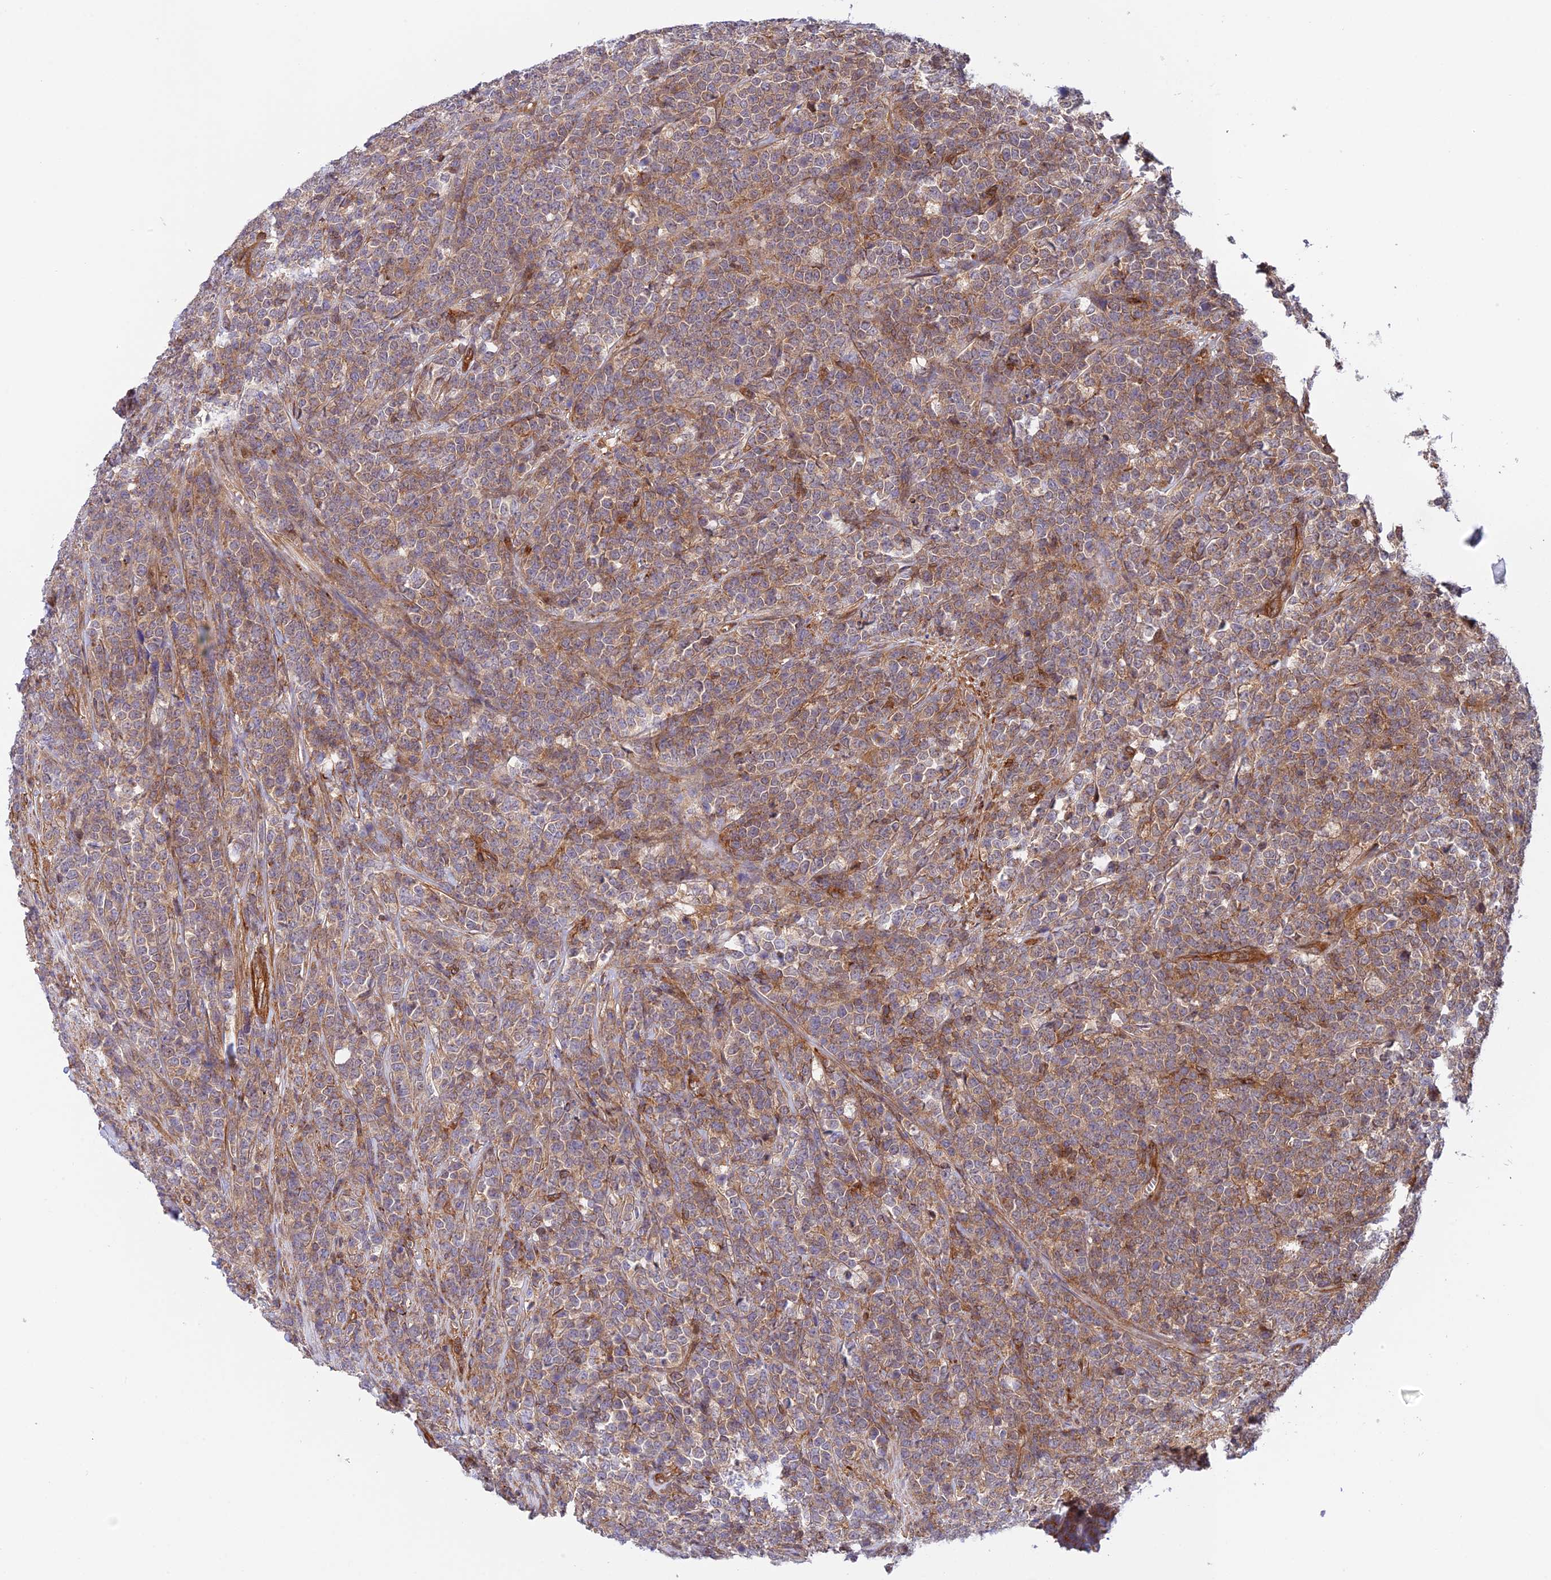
{"staining": {"intensity": "moderate", "quantity": "25%-75%", "location": "cytoplasmic/membranous"}, "tissue": "lymphoma", "cell_type": "Tumor cells", "image_type": "cancer", "snomed": [{"axis": "morphology", "description": "Malignant lymphoma, non-Hodgkin's type, High grade"}, {"axis": "topography", "description": "Small intestine"}], "caption": "Immunohistochemical staining of human high-grade malignant lymphoma, non-Hodgkin's type displays medium levels of moderate cytoplasmic/membranous positivity in about 25%-75% of tumor cells.", "gene": "EVI5L", "patient": {"sex": "male", "age": 8}}